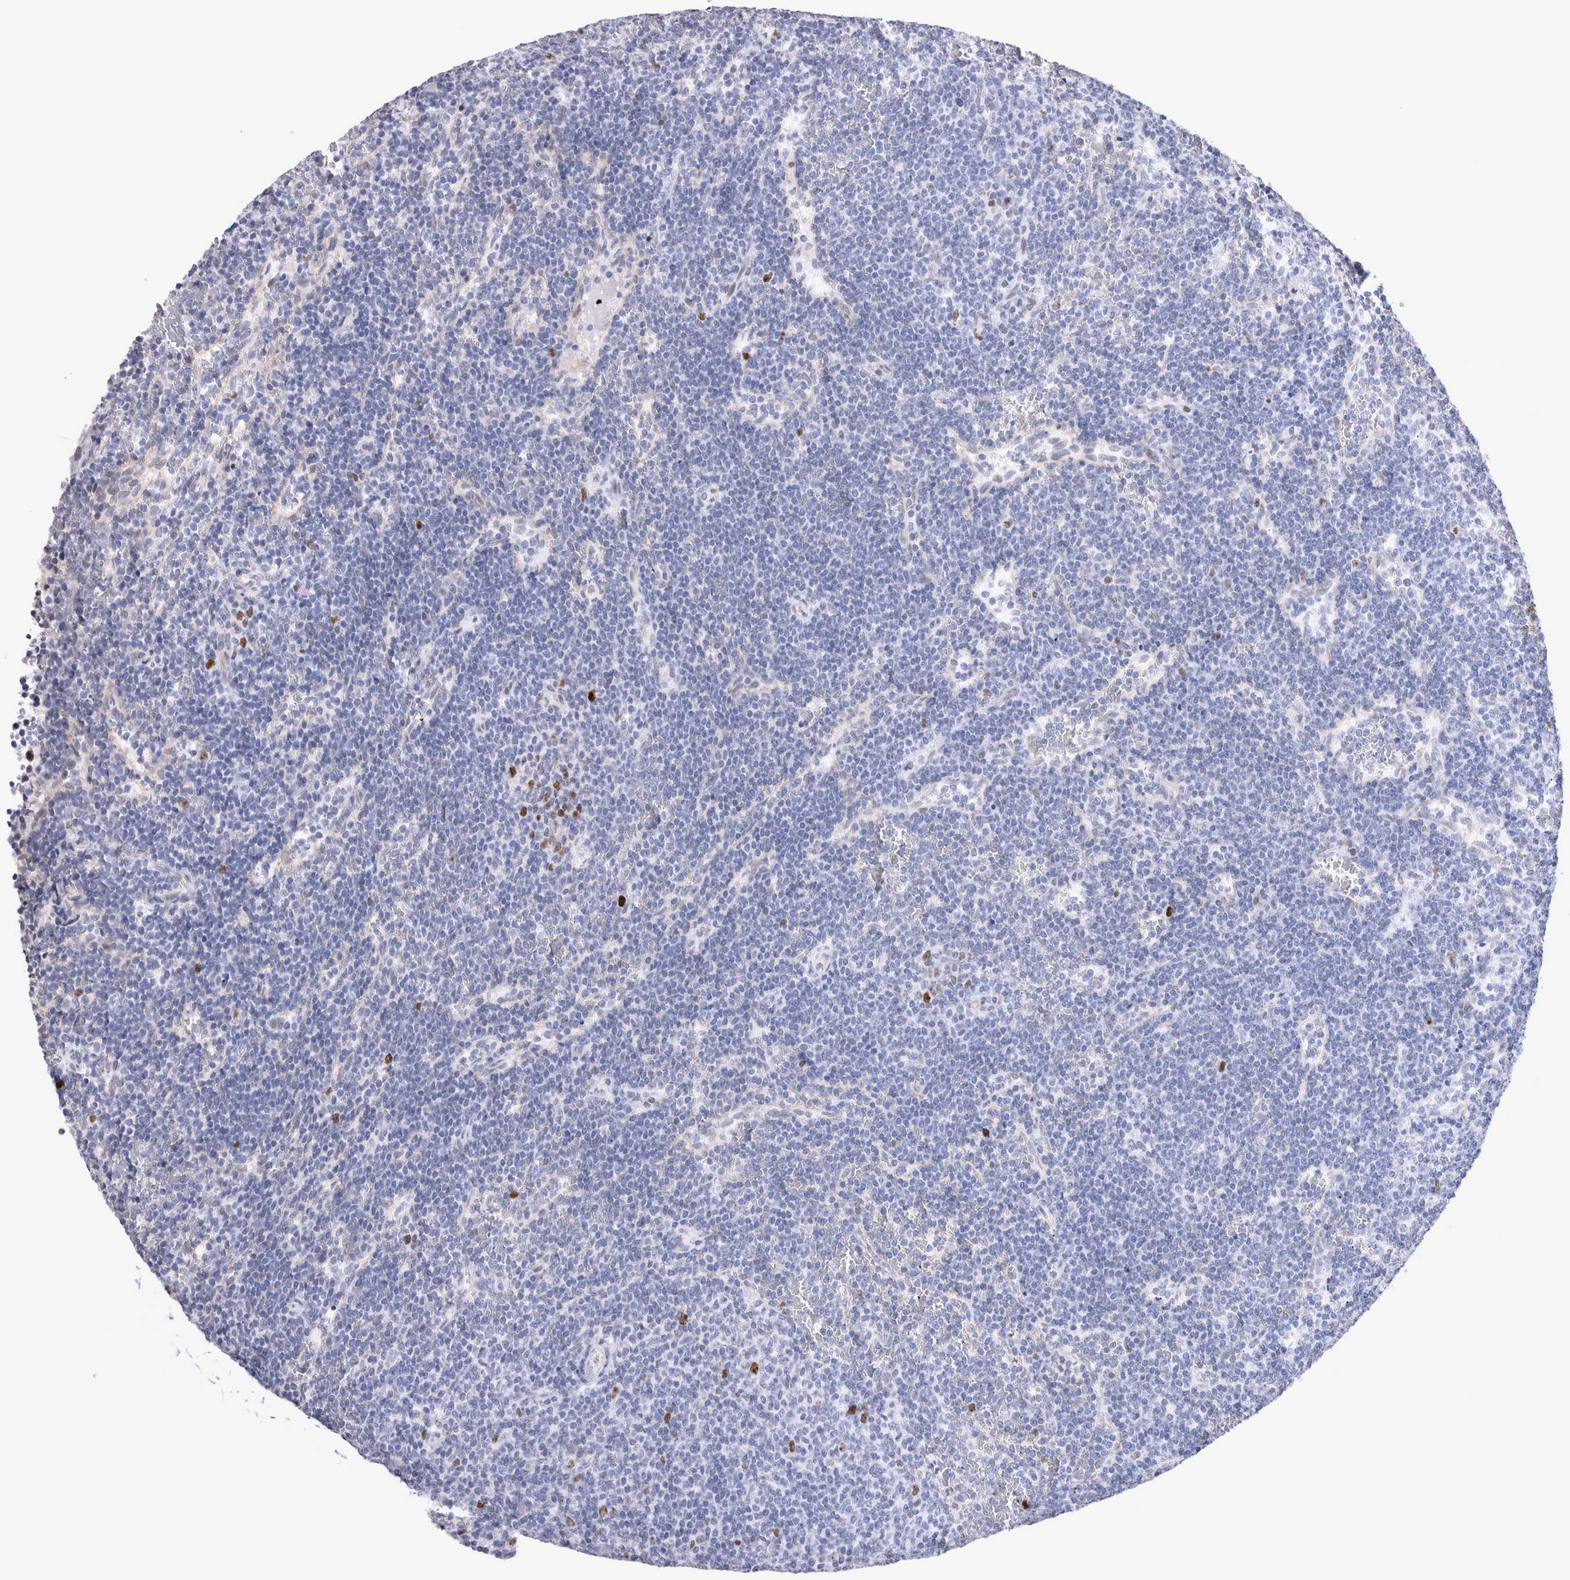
{"staining": {"intensity": "moderate", "quantity": "<25%", "location": "nuclear"}, "tissue": "lymphoma", "cell_type": "Tumor cells", "image_type": "cancer", "snomed": [{"axis": "morphology", "description": "Malignant lymphoma, non-Hodgkin's type, Low grade"}, {"axis": "topography", "description": "Spleen"}], "caption": "Protein expression analysis of low-grade malignant lymphoma, non-Hodgkin's type demonstrates moderate nuclear expression in about <25% of tumor cells.", "gene": "KIF18B", "patient": {"sex": "female", "age": 50}}